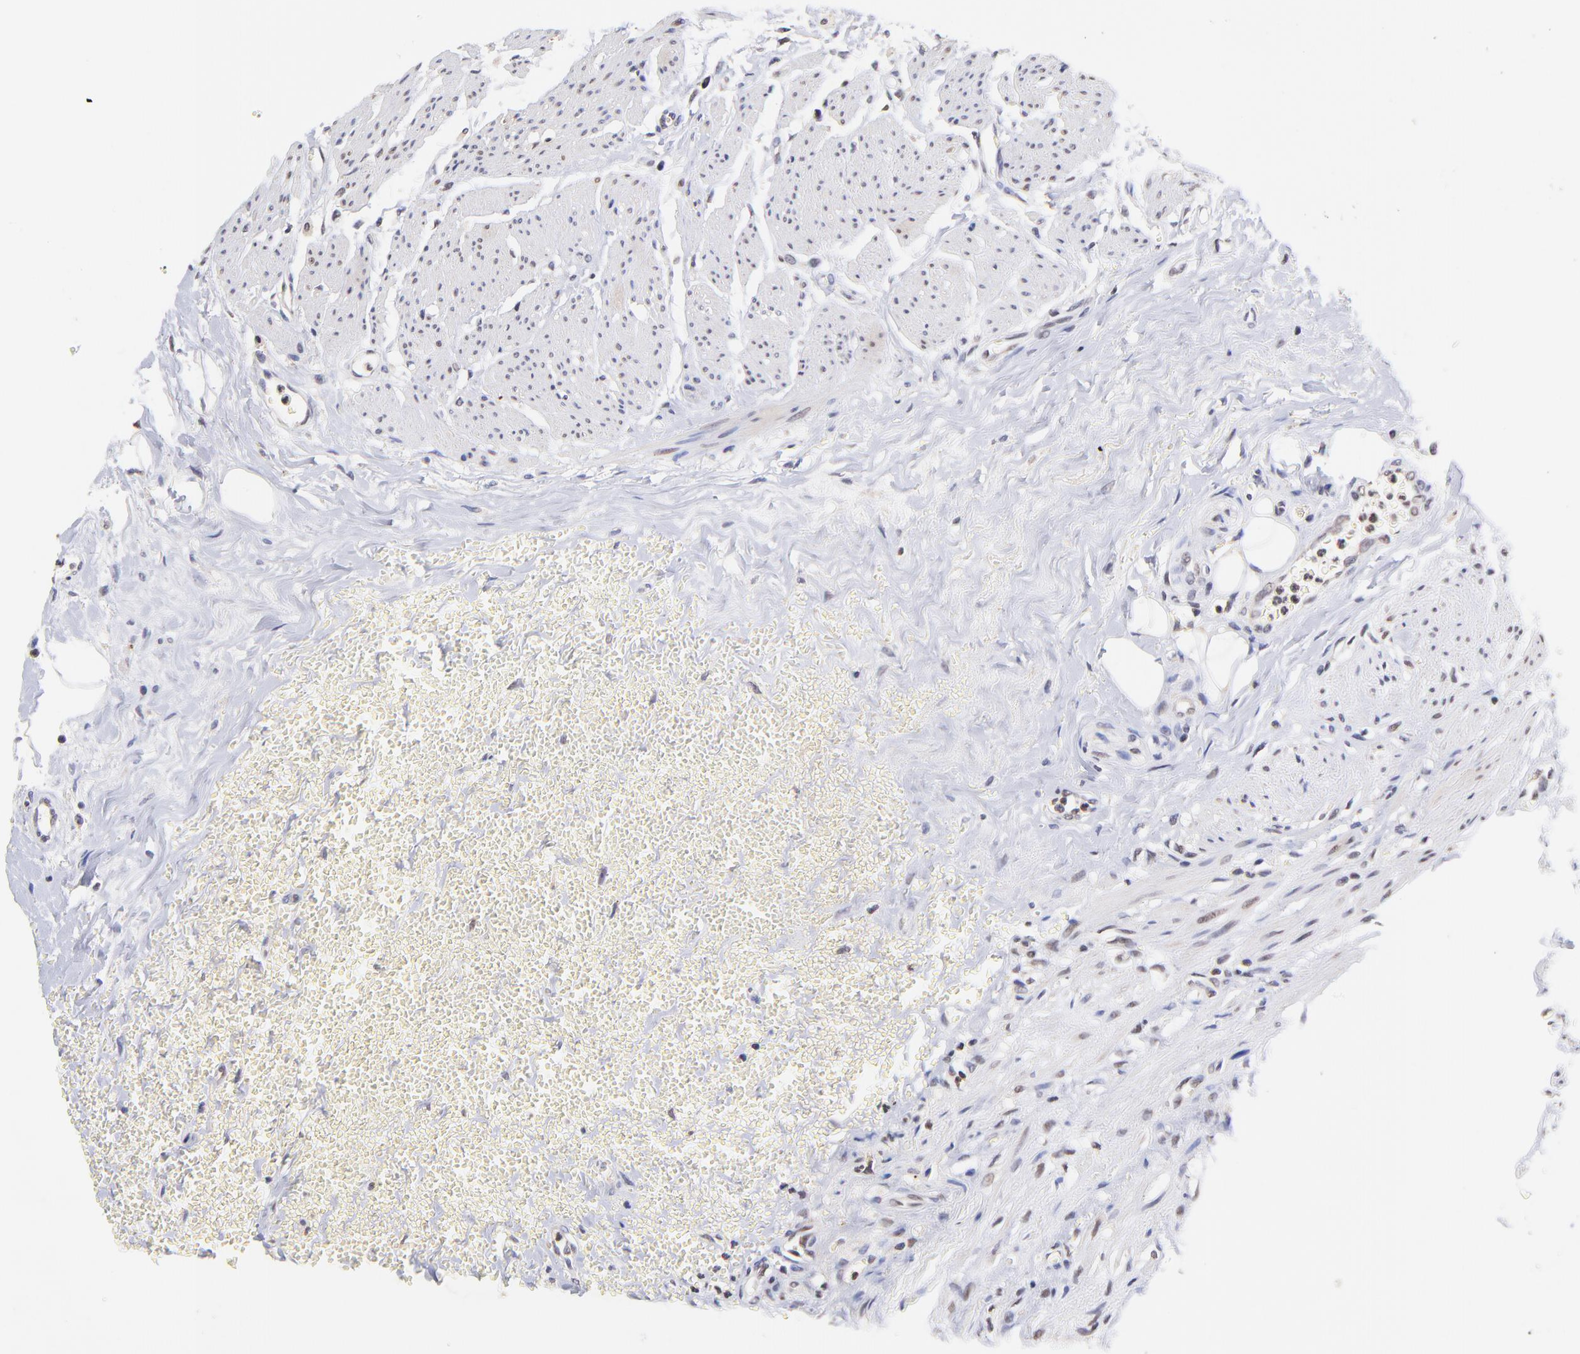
{"staining": {"intensity": "moderate", "quantity": ">75%", "location": "cytoplasmic/membranous,nuclear"}, "tissue": "urothelial cancer", "cell_type": "Tumor cells", "image_type": "cancer", "snomed": [{"axis": "morphology", "description": "Urothelial carcinoma, High grade"}, {"axis": "topography", "description": "Urinary bladder"}], "caption": "Tumor cells demonstrate medium levels of moderate cytoplasmic/membranous and nuclear staining in approximately >75% of cells in human high-grade urothelial carcinoma.", "gene": "WDR25", "patient": {"sex": "male", "age": 73}}